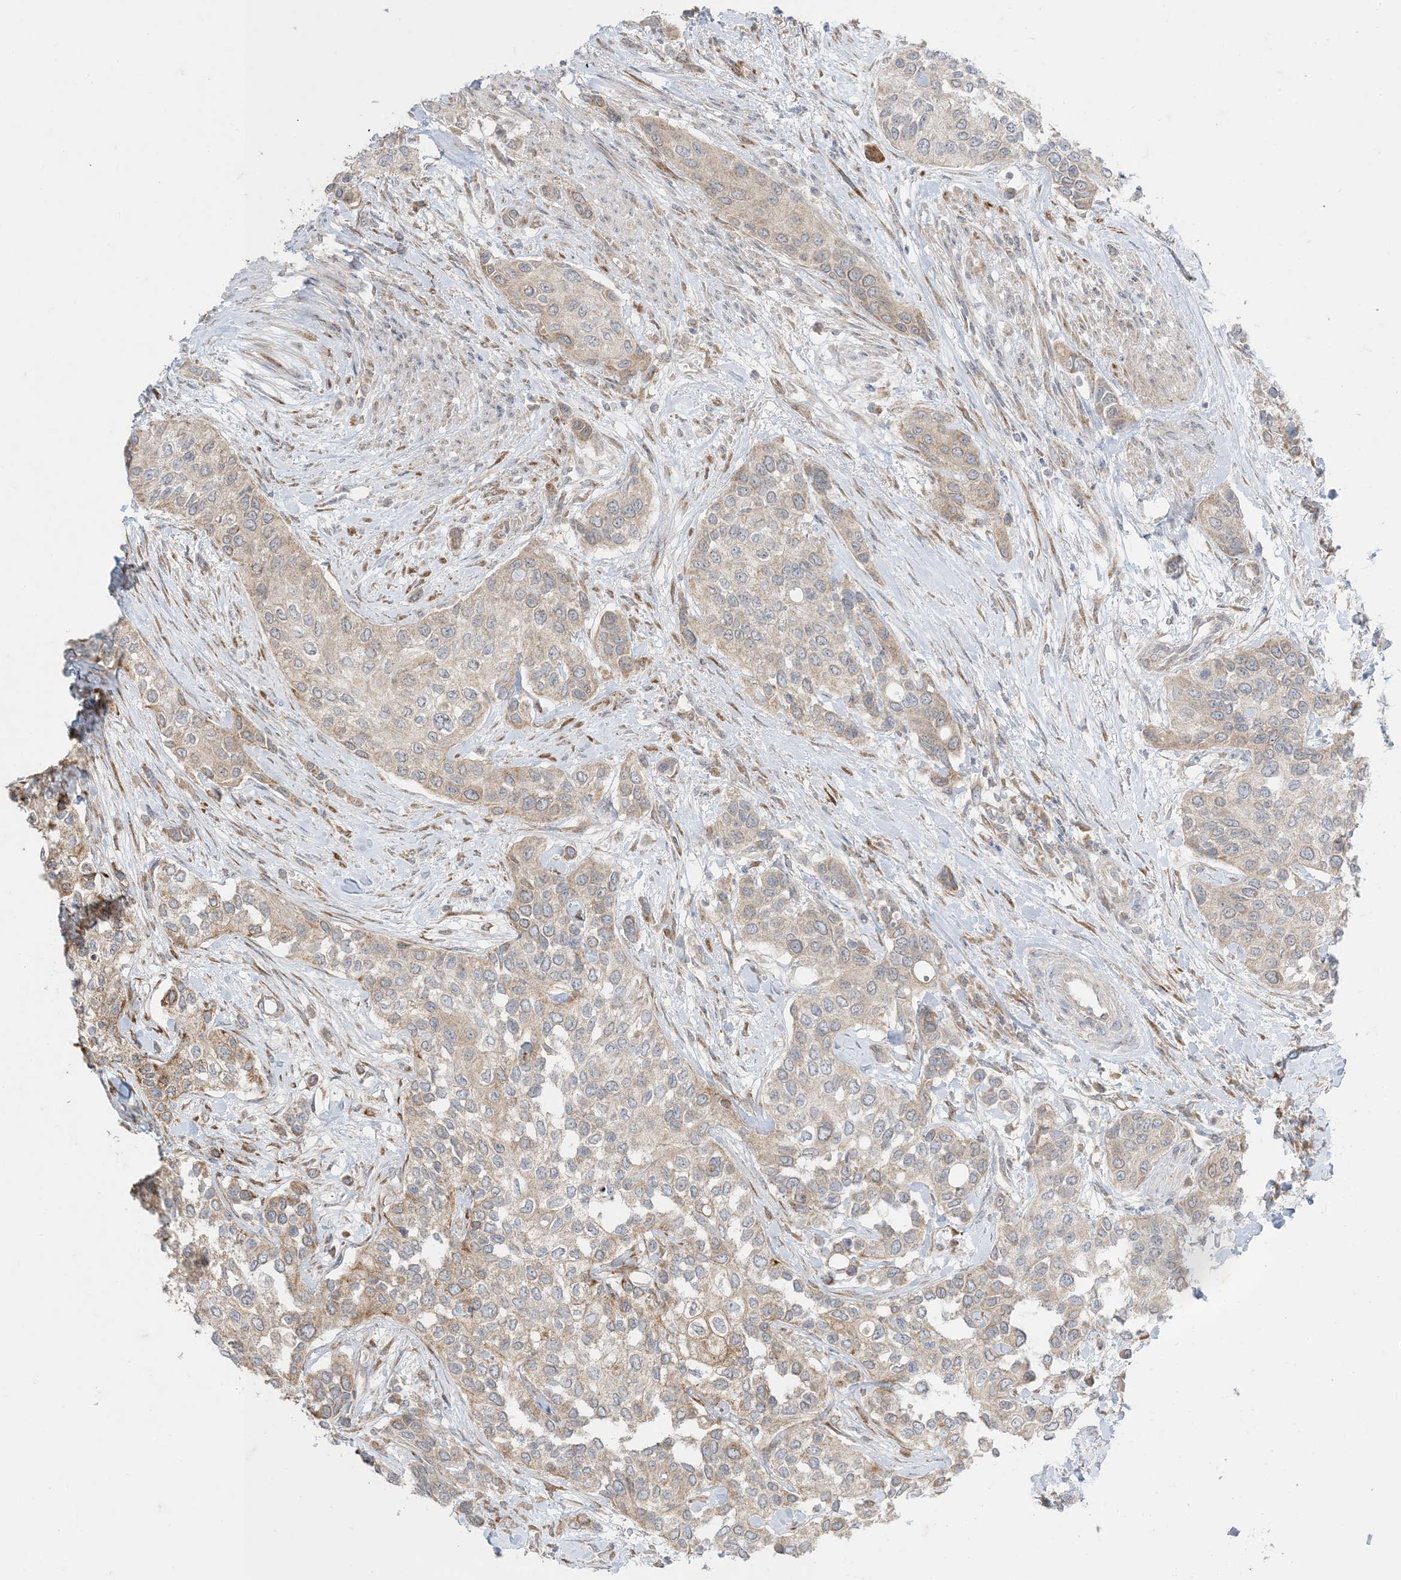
{"staining": {"intensity": "weak", "quantity": "<25%", "location": "cytoplasmic/membranous"}, "tissue": "urothelial cancer", "cell_type": "Tumor cells", "image_type": "cancer", "snomed": [{"axis": "morphology", "description": "Normal tissue, NOS"}, {"axis": "morphology", "description": "Urothelial carcinoma, High grade"}, {"axis": "topography", "description": "Vascular tissue"}, {"axis": "topography", "description": "Urinary bladder"}], "caption": "Image shows no protein expression in tumor cells of urothelial cancer tissue. The staining is performed using DAB brown chromogen with nuclei counter-stained in using hematoxylin.", "gene": "ODC1", "patient": {"sex": "female", "age": 56}}